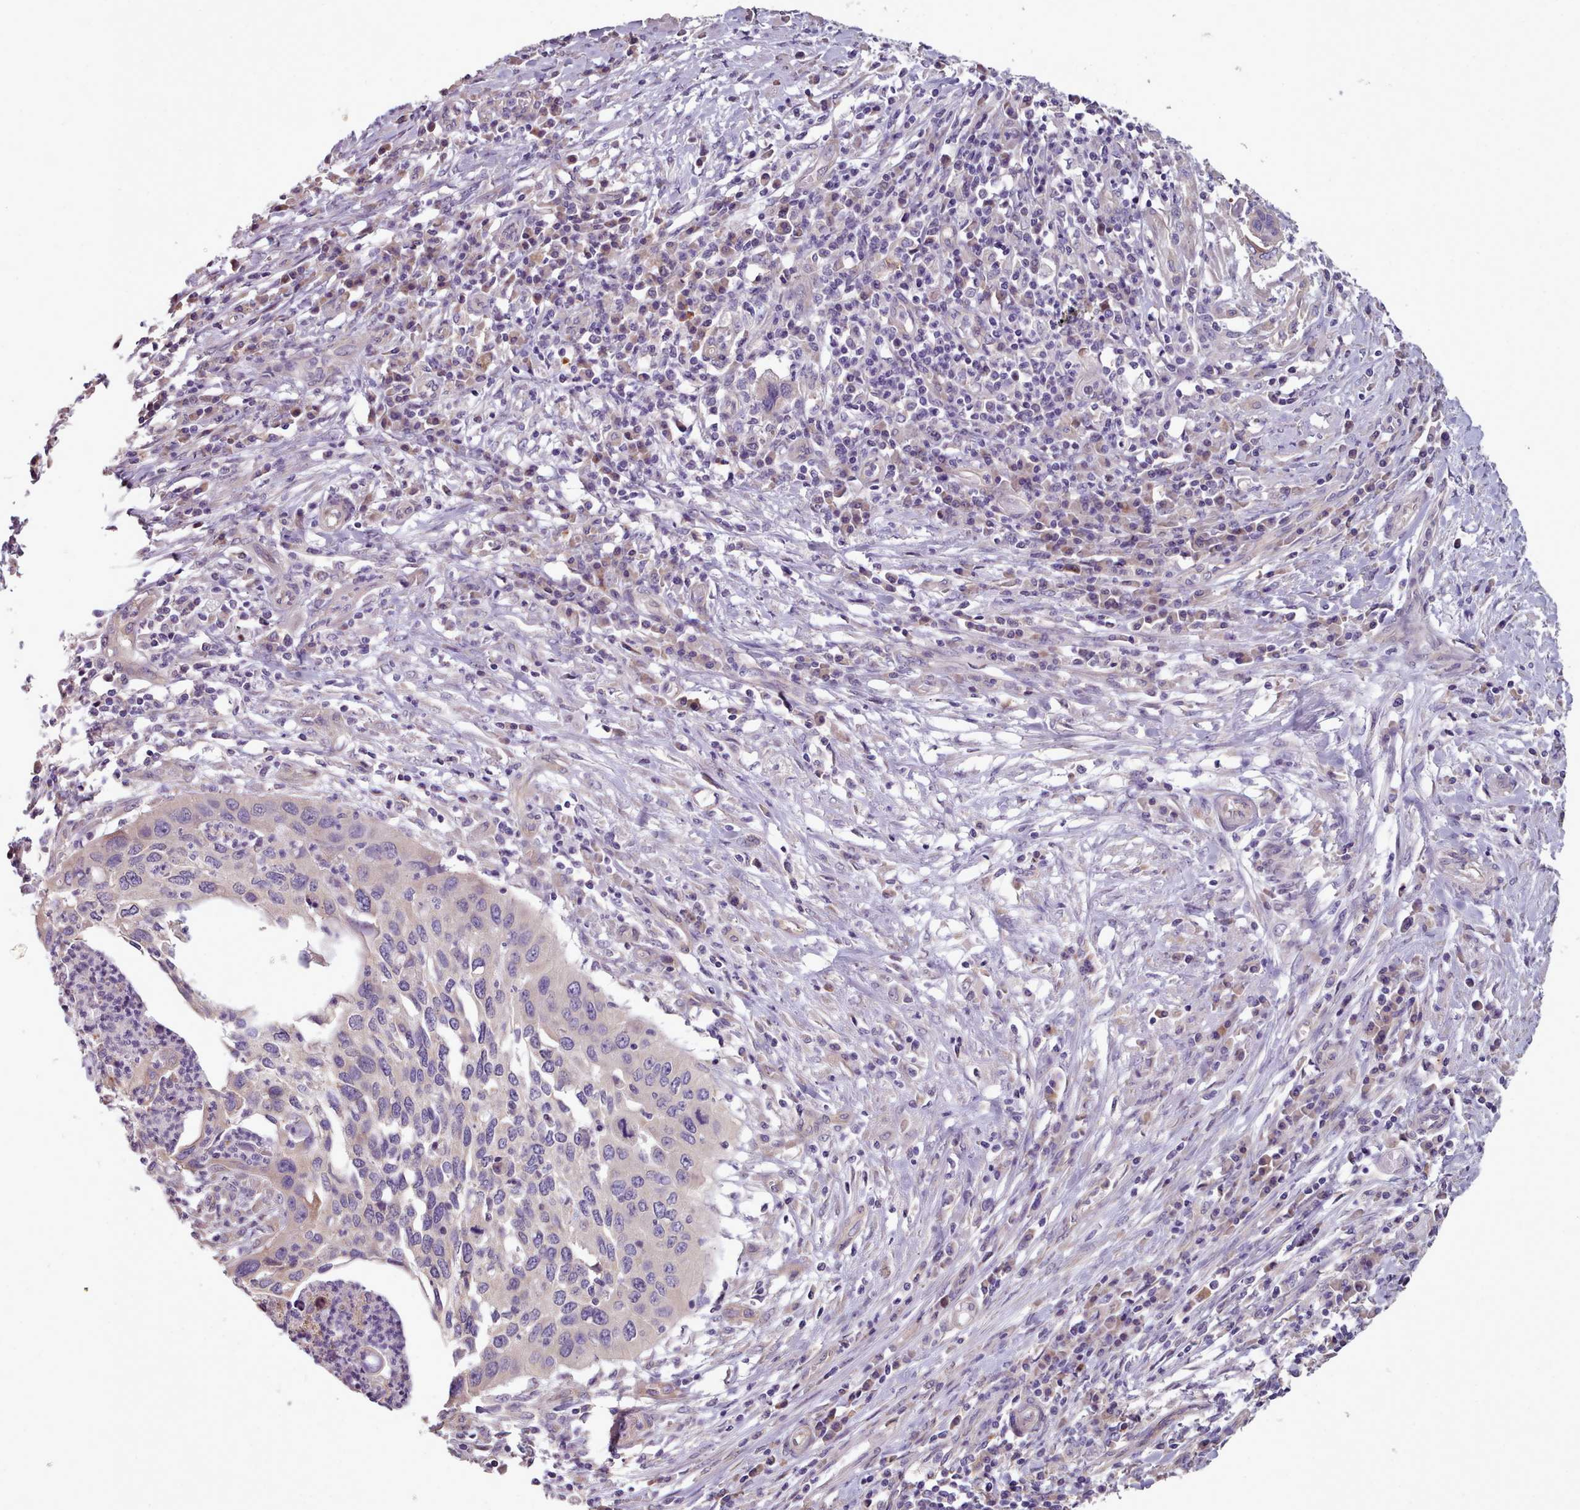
{"staining": {"intensity": "negative", "quantity": "none", "location": "none"}, "tissue": "cervical cancer", "cell_type": "Tumor cells", "image_type": "cancer", "snomed": [{"axis": "morphology", "description": "Squamous cell carcinoma, NOS"}, {"axis": "topography", "description": "Cervix"}], "caption": "This histopathology image is of cervical cancer stained with immunohistochemistry (IHC) to label a protein in brown with the nuclei are counter-stained blue. There is no staining in tumor cells.", "gene": "DPF1", "patient": {"sex": "female", "age": 38}}